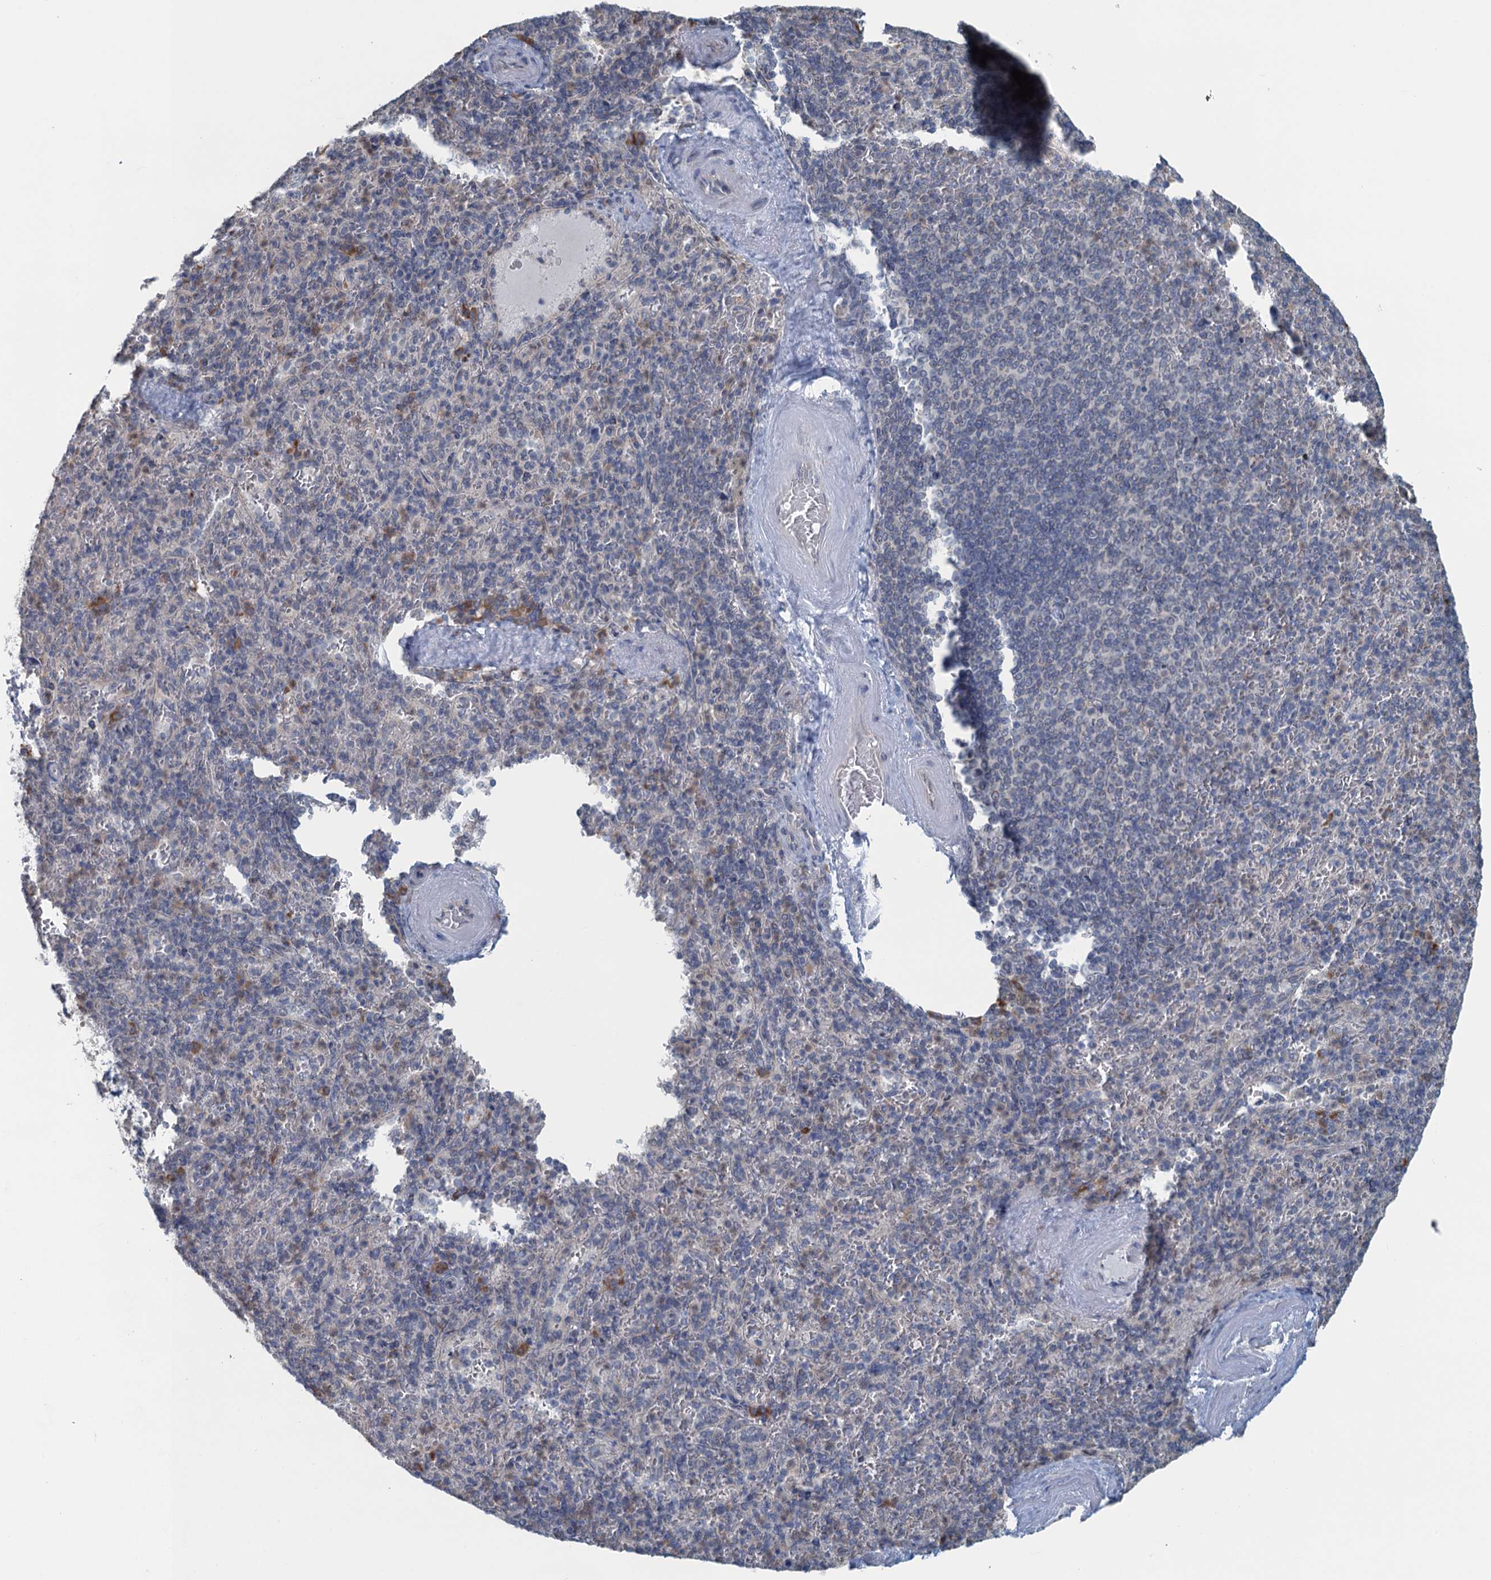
{"staining": {"intensity": "moderate", "quantity": "<25%", "location": "cytoplasmic/membranous"}, "tissue": "spleen", "cell_type": "Cells in red pulp", "image_type": "normal", "snomed": [{"axis": "morphology", "description": "Normal tissue, NOS"}, {"axis": "topography", "description": "Spleen"}], "caption": "Brown immunohistochemical staining in unremarkable spleen reveals moderate cytoplasmic/membranous positivity in about <25% of cells in red pulp. Nuclei are stained in blue.", "gene": "TEX35", "patient": {"sex": "male", "age": 82}}